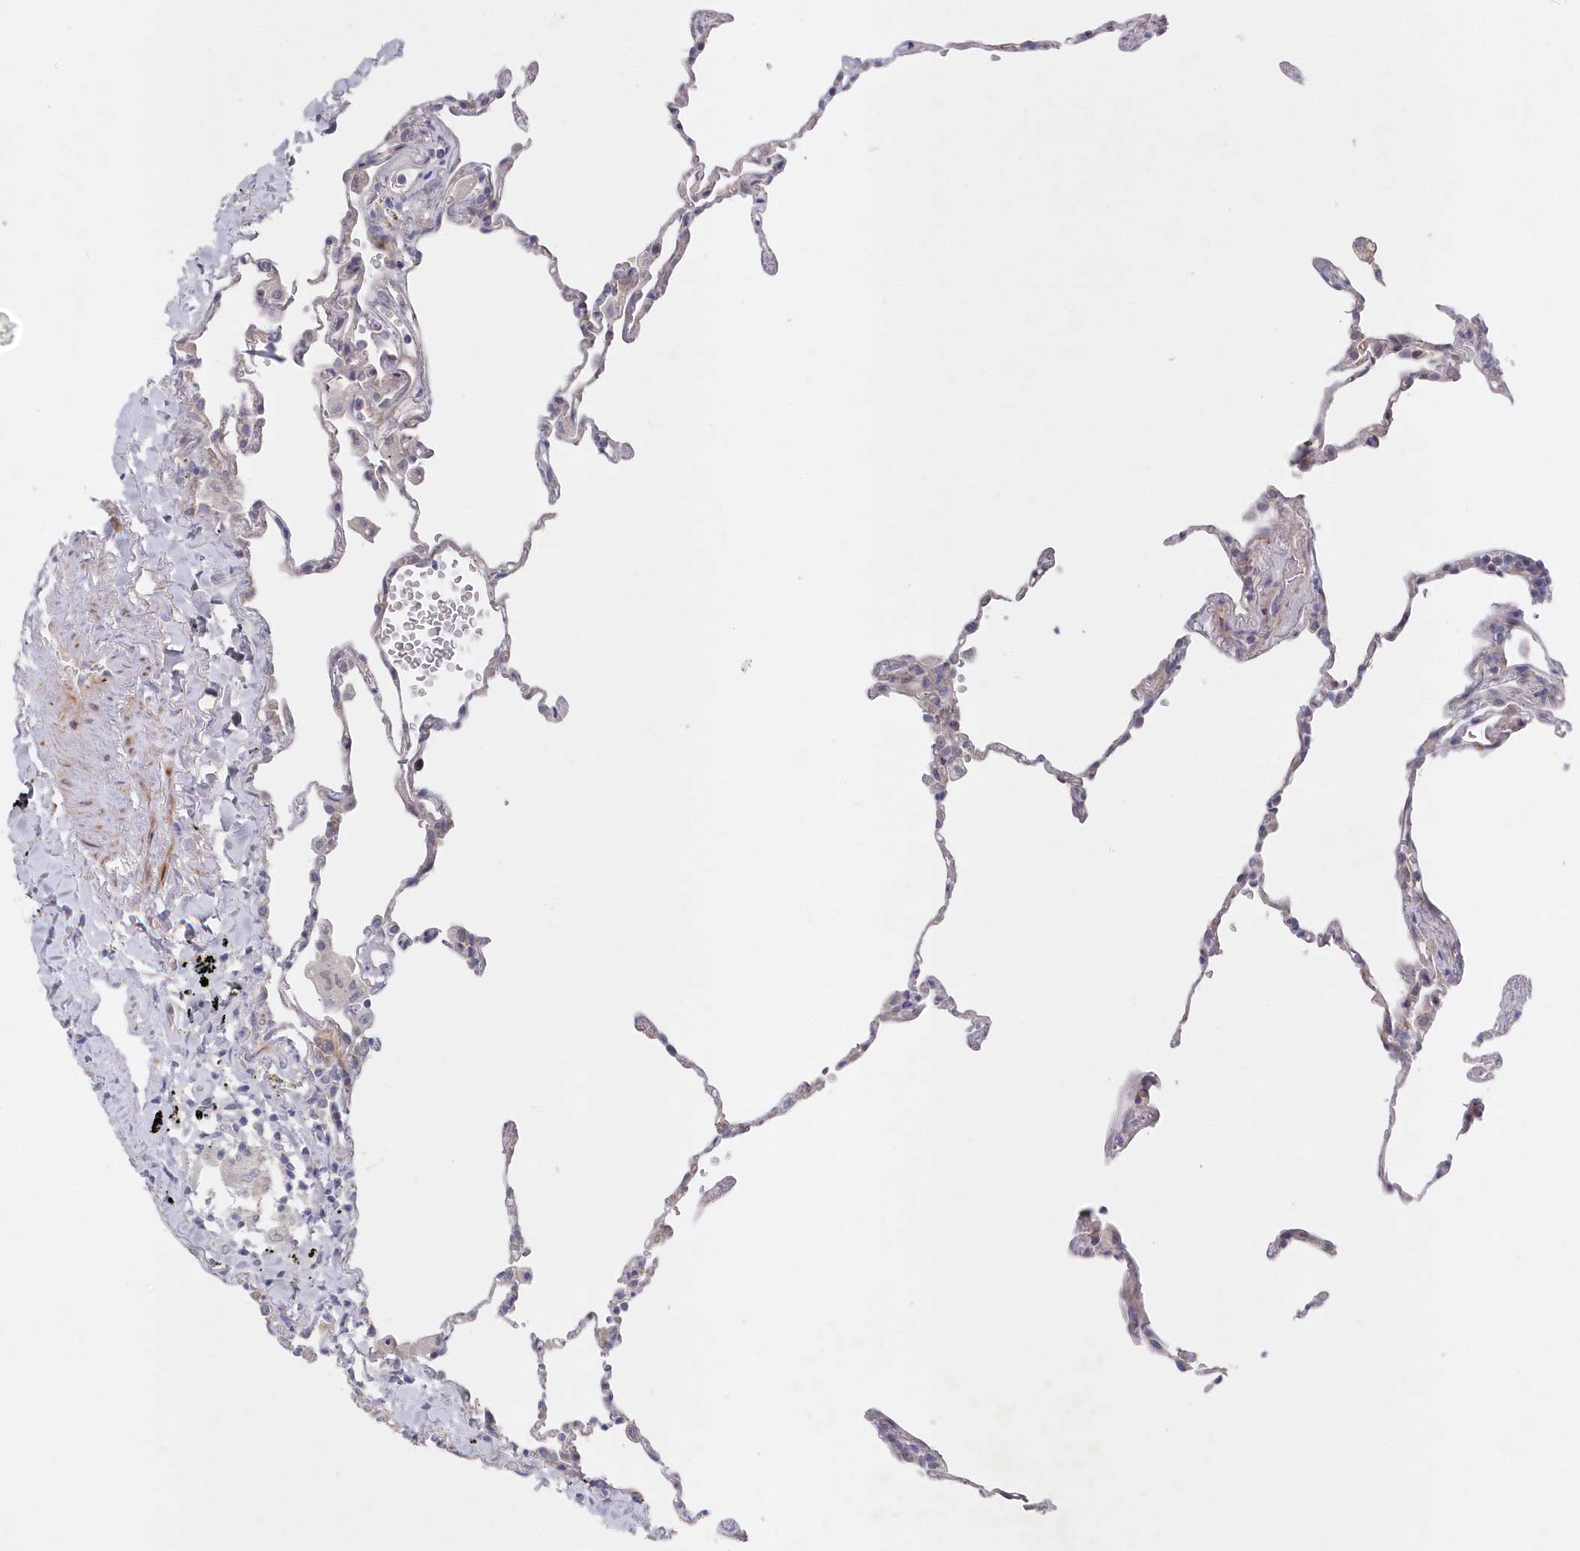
{"staining": {"intensity": "weak", "quantity": "<25%", "location": "cytoplasmic/membranous"}, "tissue": "lung", "cell_type": "Alveolar cells", "image_type": "normal", "snomed": [{"axis": "morphology", "description": "Normal tissue, NOS"}, {"axis": "topography", "description": "Lung"}], "caption": "Alveolar cells are negative for protein expression in normal human lung. Brightfield microscopy of IHC stained with DAB (3,3'-diaminobenzidine) (brown) and hematoxylin (blue), captured at high magnification.", "gene": "KIAA1586", "patient": {"sex": "male", "age": 59}}